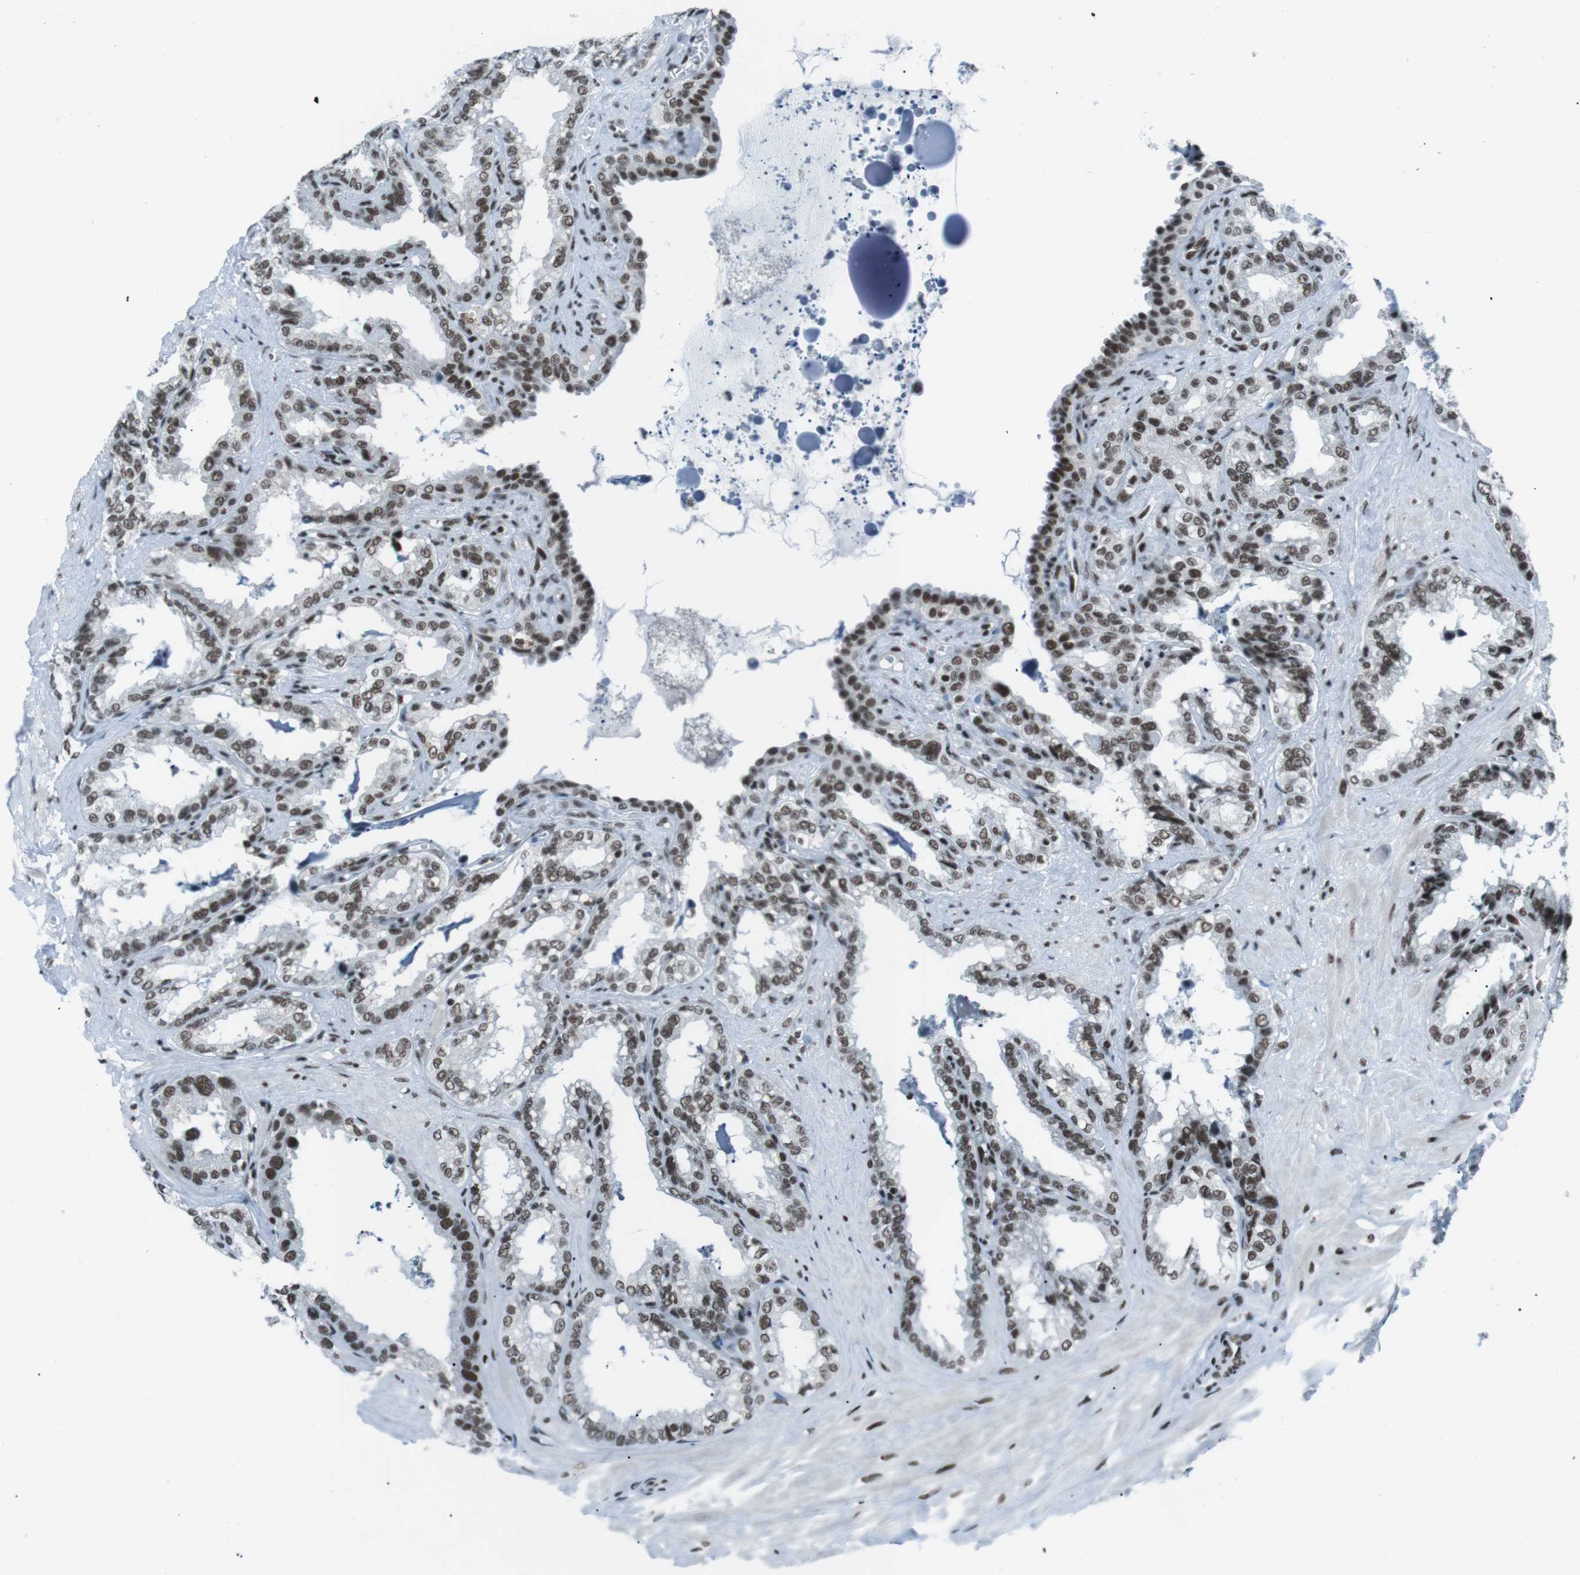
{"staining": {"intensity": "strong", "quantity": ">75%", "location": "nuclear"}, "tissue": "seminal vesicle", "cell_type": "Glandular cells", "image_type": "normal", "snomed": [{"axis": "morphology", "description": "Normal tissue, NOS"}, {"axis": "topography", "description": "Seminal veicle"}], "caption": "This histopathology image shows immunohistochemistry (IHC) staining of benign seminal vesicle, with high strong nuclear expression in about >75% of glandular cells.", "gene": "TAF1", "patient": {"sex": "male", "age": 64}}